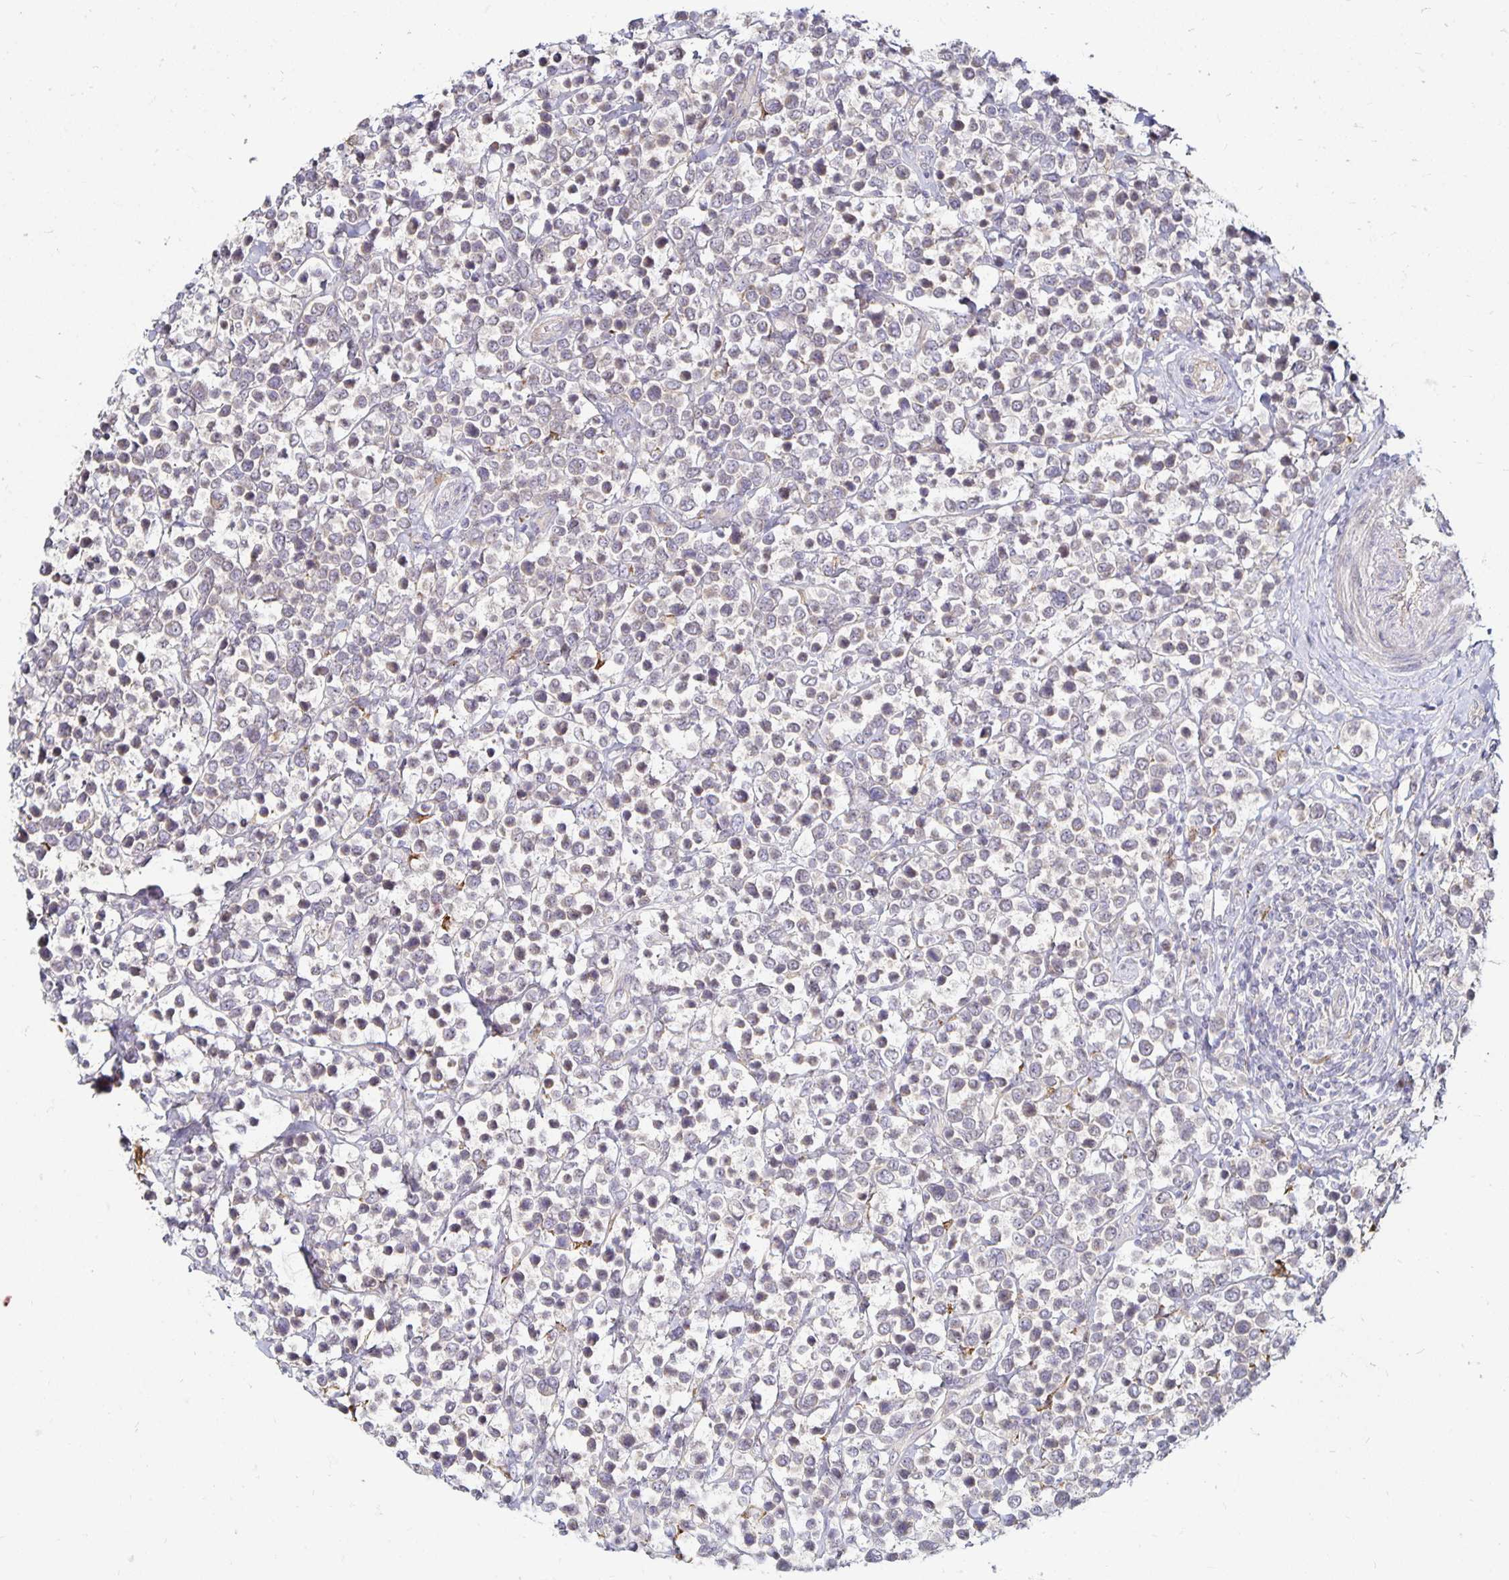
{"staining": {"intensity": "weak", "quantity": "<25%", "location": "cytoplasmic/membranous"}, "tissue": "lymphoma", "cell_type": "Tumor cells", "image_type": "cancer", "snomed": [{"axis": "morphology", "description": "Malignant lymphoma, non-Hodgkin's type, High grade"}, {"axis": "topography", "description": "Soft tissue"}], "caption": "The photomicrograph displays no significant staining in tumor cells of lymphoma. (Brightfield microscopy of DAB (3,3'-diaminobenzidine) immunohistochemistry (IHC) at high magnification).", "gene": "CYP27A1", "patient": {"sex": "female", "age": 56}}